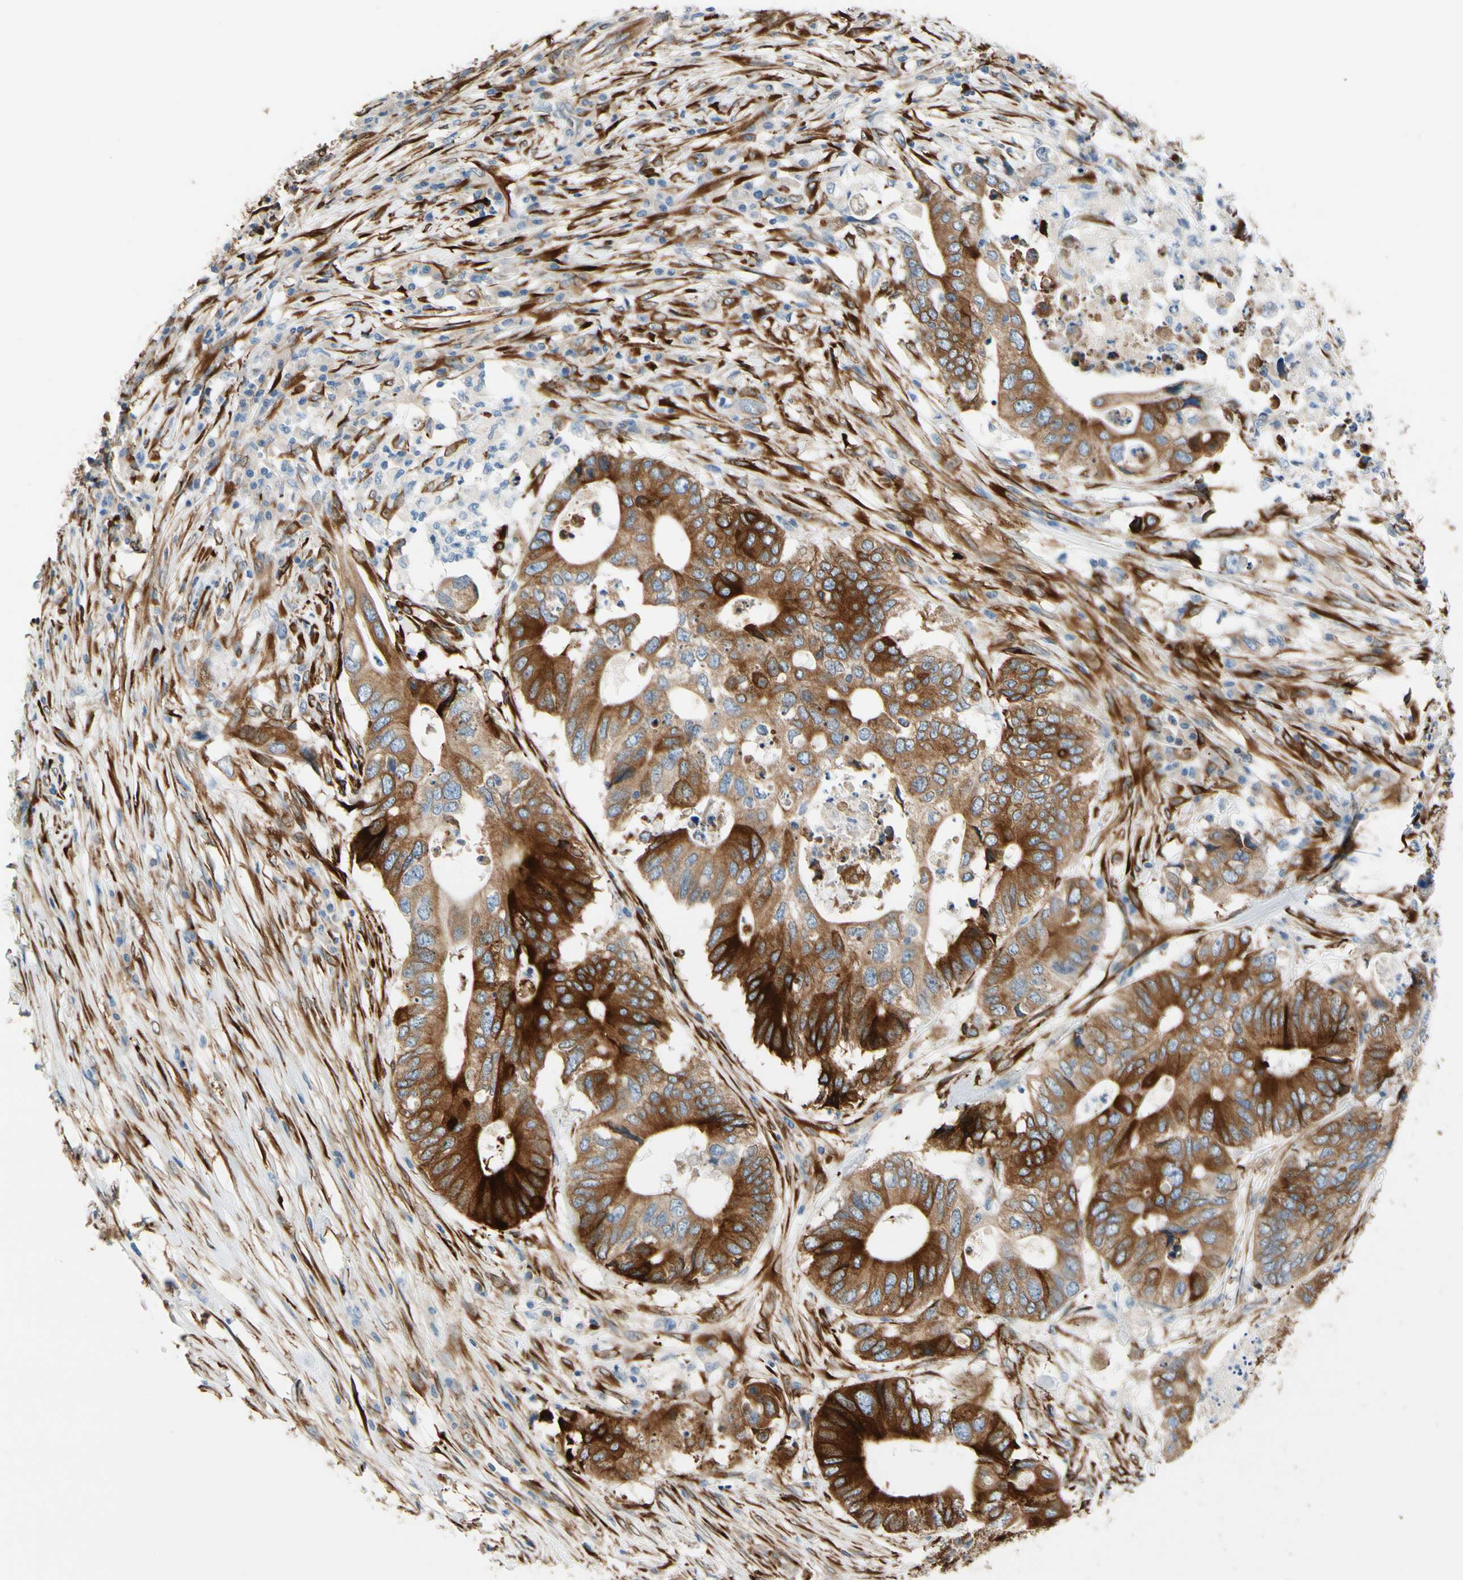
{"staining": {"intensity": "strong", "quantity": ">75%", "location": "cytoplasmic/membranous"}, "tissue": "colorectal cancer", "cell_type": "Tumor cells", "image_type": "cancer", "snomed": [{"axis": "morphology", "description": "Adenocarcinoma, NOS"}, {"axis": "topography", "description": "Colon"}], "caption": "Protein expression analysis of human colorectal adenocarcinoma reveals strong cytoplasmic/membranous expression in approximately >75% of tumor cells. The staining is performed using DAB (3,3'-diaminobenzidine) brown chromogen to label protein expression. The nuclei are counter-stained blue using hematoxylin.", "gene": "FKBP7", "patient": {"sex": "male", "age": 71}}